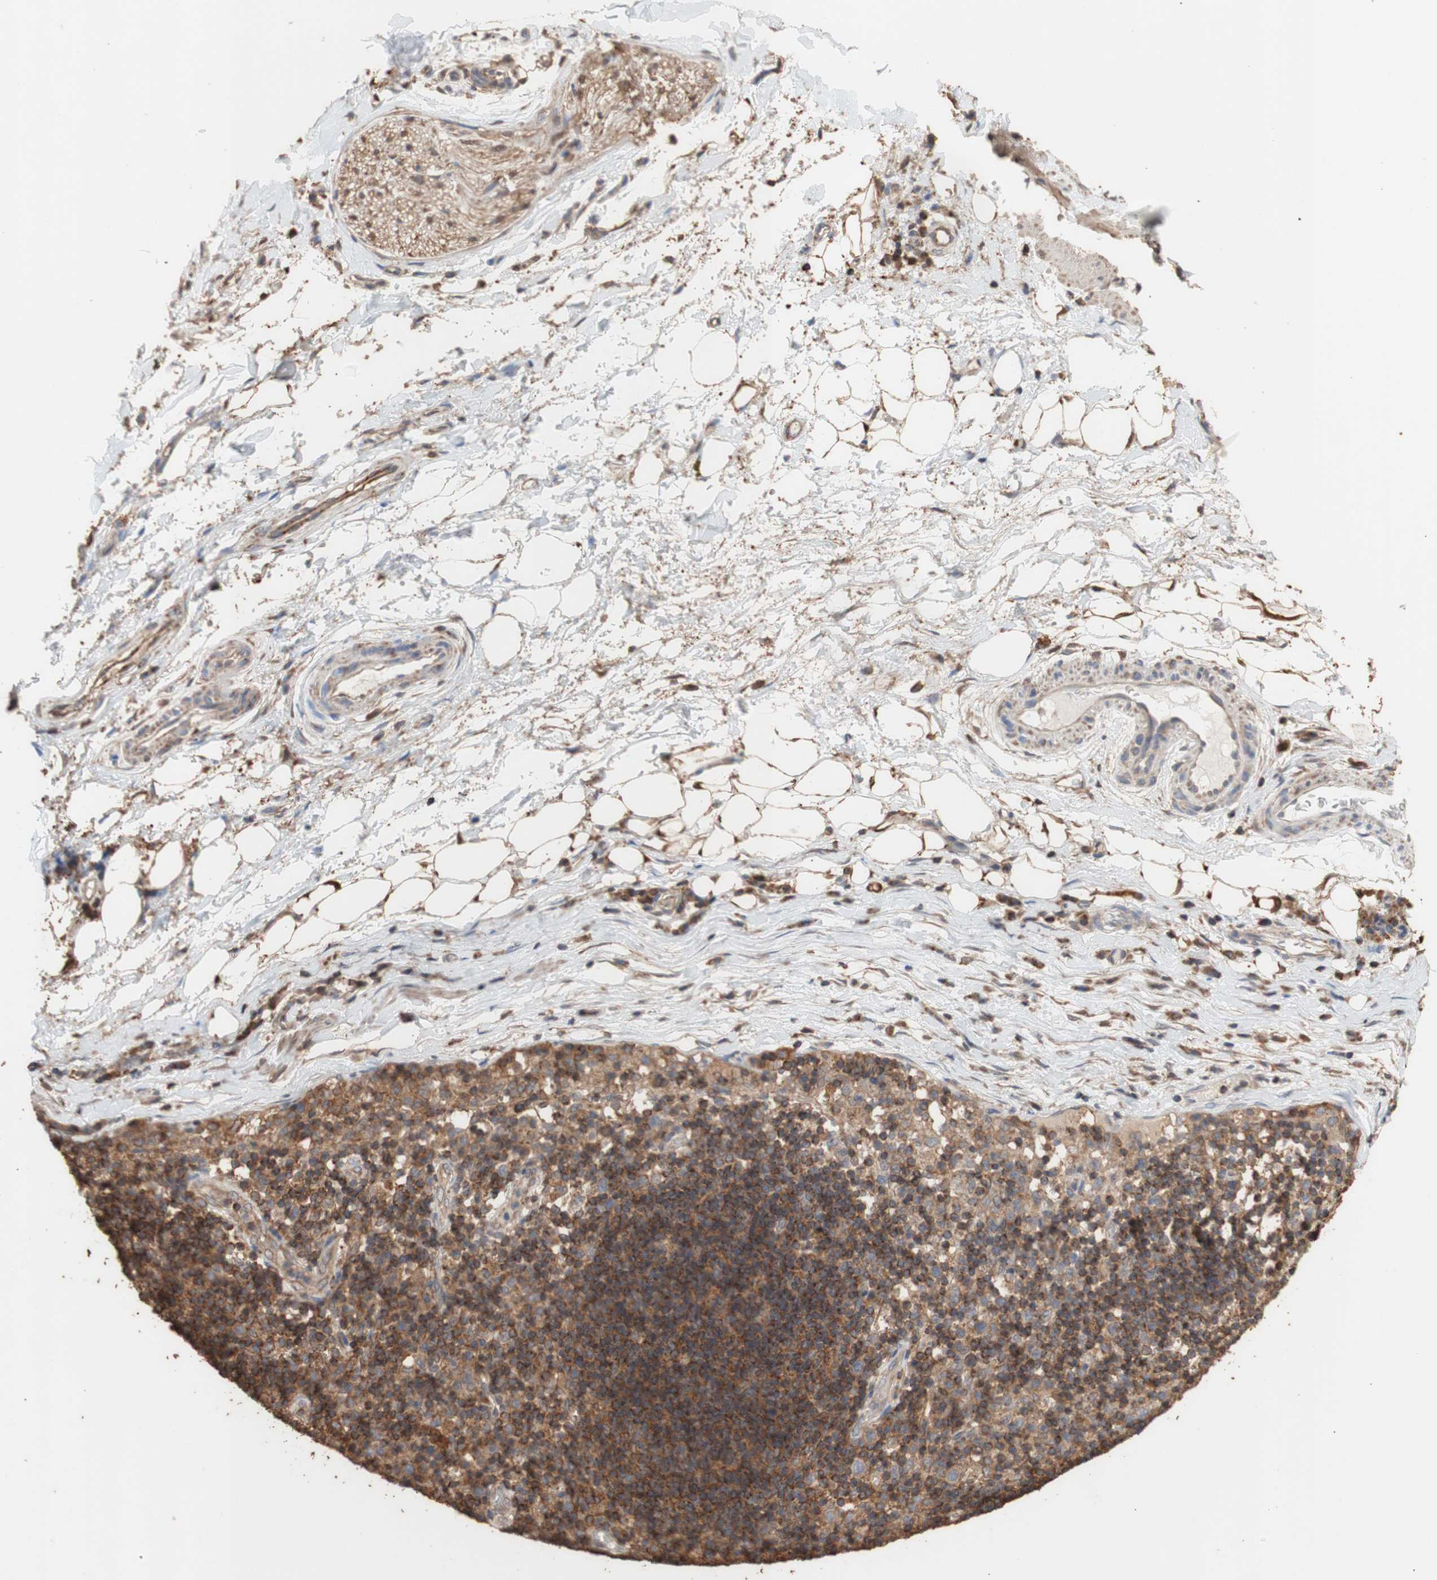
{"staining": {"intensity": "strong", "quantity": ">75%", "location": "cytoplasmic/membranous"}, "tissue": "adipose tissue", "cell_type": "Adipocytes", "image_type": "normal", "snomed": [{"axis": "morphology", "description": "Normal tissue, NOS"}, {"axis": "morphology", "description": "Adenocarcinoma, NOS"}, {"axis": "topography", "description": "Esophagus"}], "caption": "This is a histology image of immunohistochemistry (IHC) staining of unremarkable adipose tissue, which shows strong positivity in the cytoplasmic/membranous of adipocytes.", "gene": "ALDH9A1", "patient": {"sex": "male", "age": 62}}